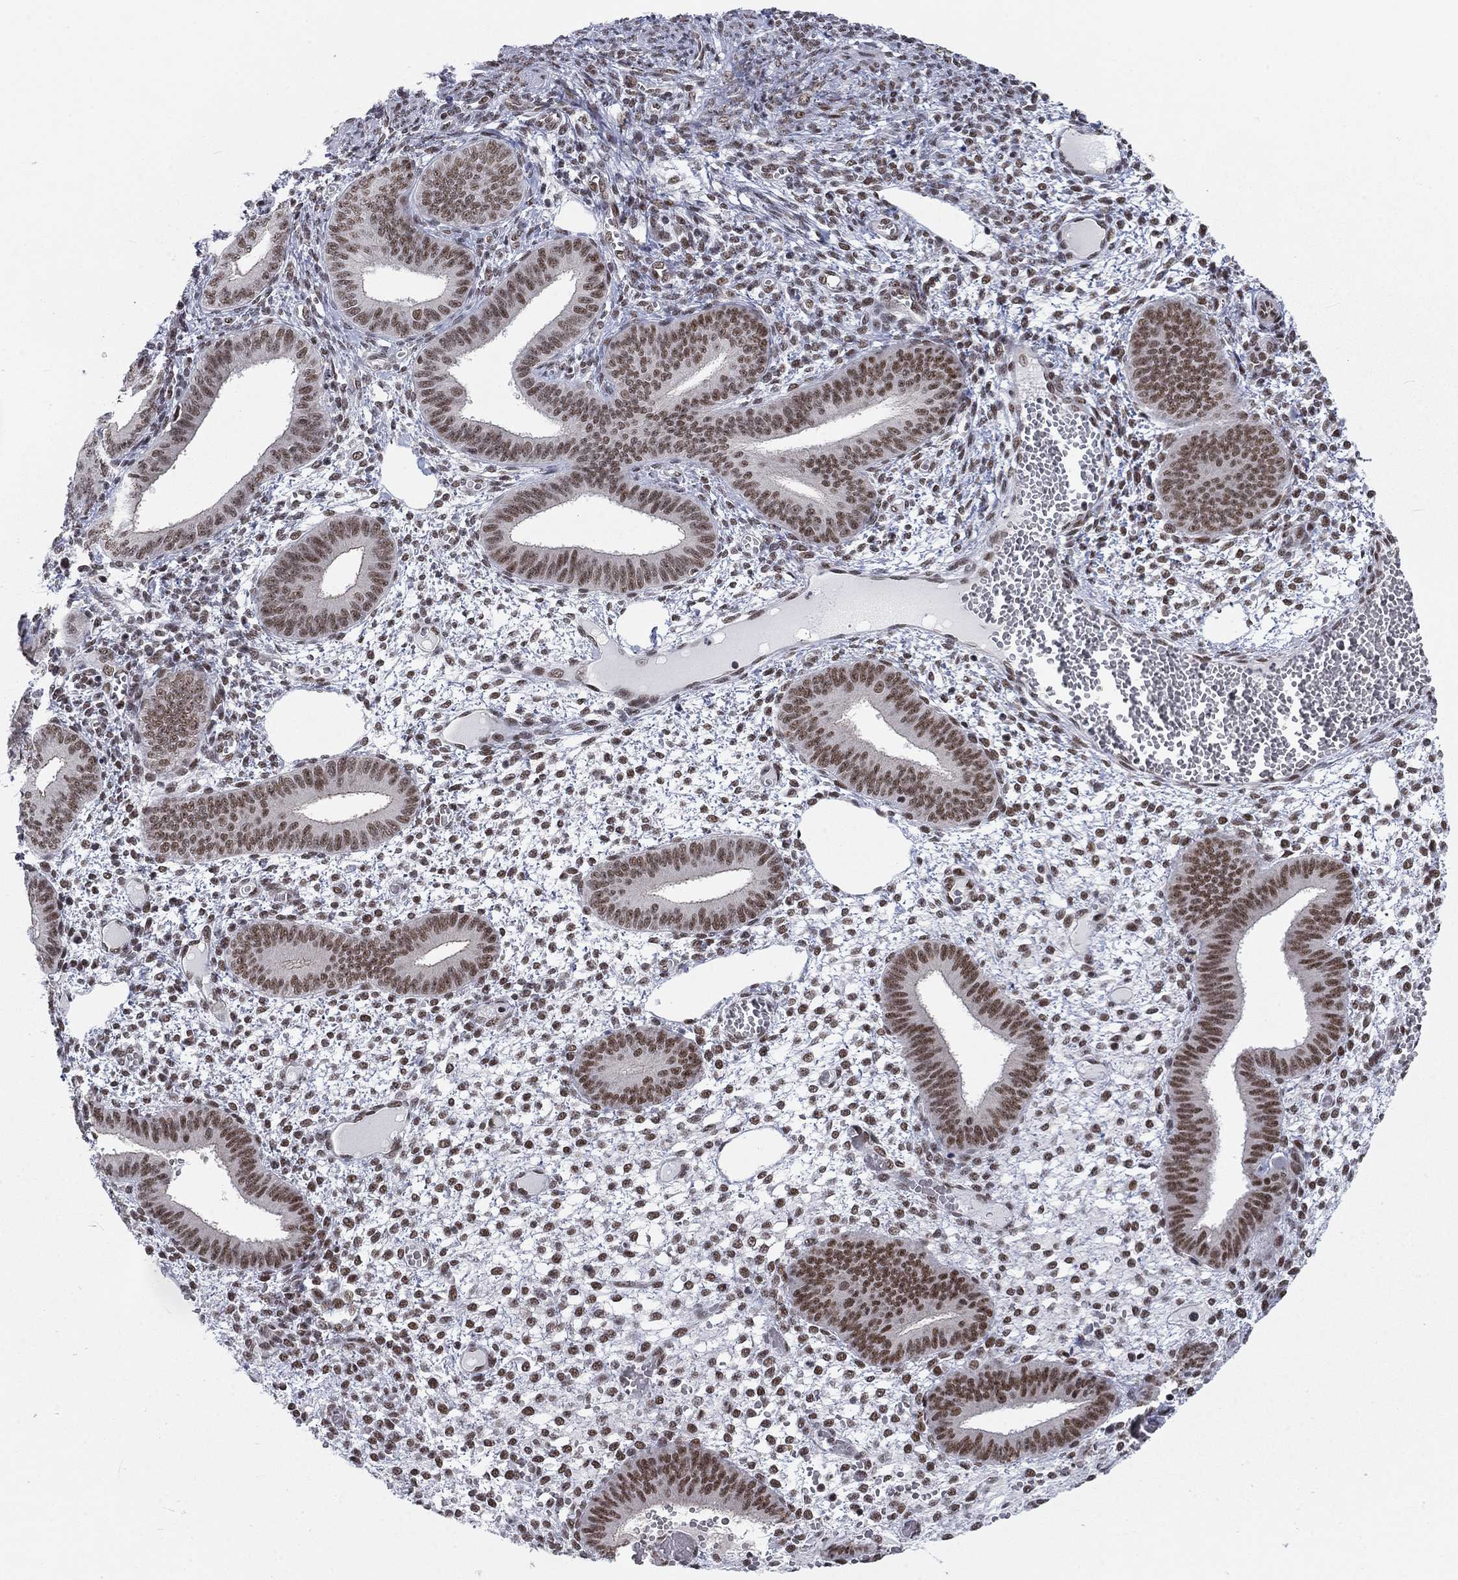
{"staining": {"intensity": "moderate", "quantity": "25%-75%", "location": "nuclear"}, "tissue": "endometrium", "cell_type": "Cells in endometrial stroma", "image_type": "normal", "snomed": [{"axis": "morphology", "description": "Normal tissue, NOS"}, {"axis": "topography", "description": "Endometrium"}], "caption": "Brown immunohistochemical staining in benign endometrium demonstrates moderate nuclear positivity in about 25%-75% of cells in endometrial stroma.", "gene": "FYTTD1", "patient": {"sex": "female", "age": 42}}